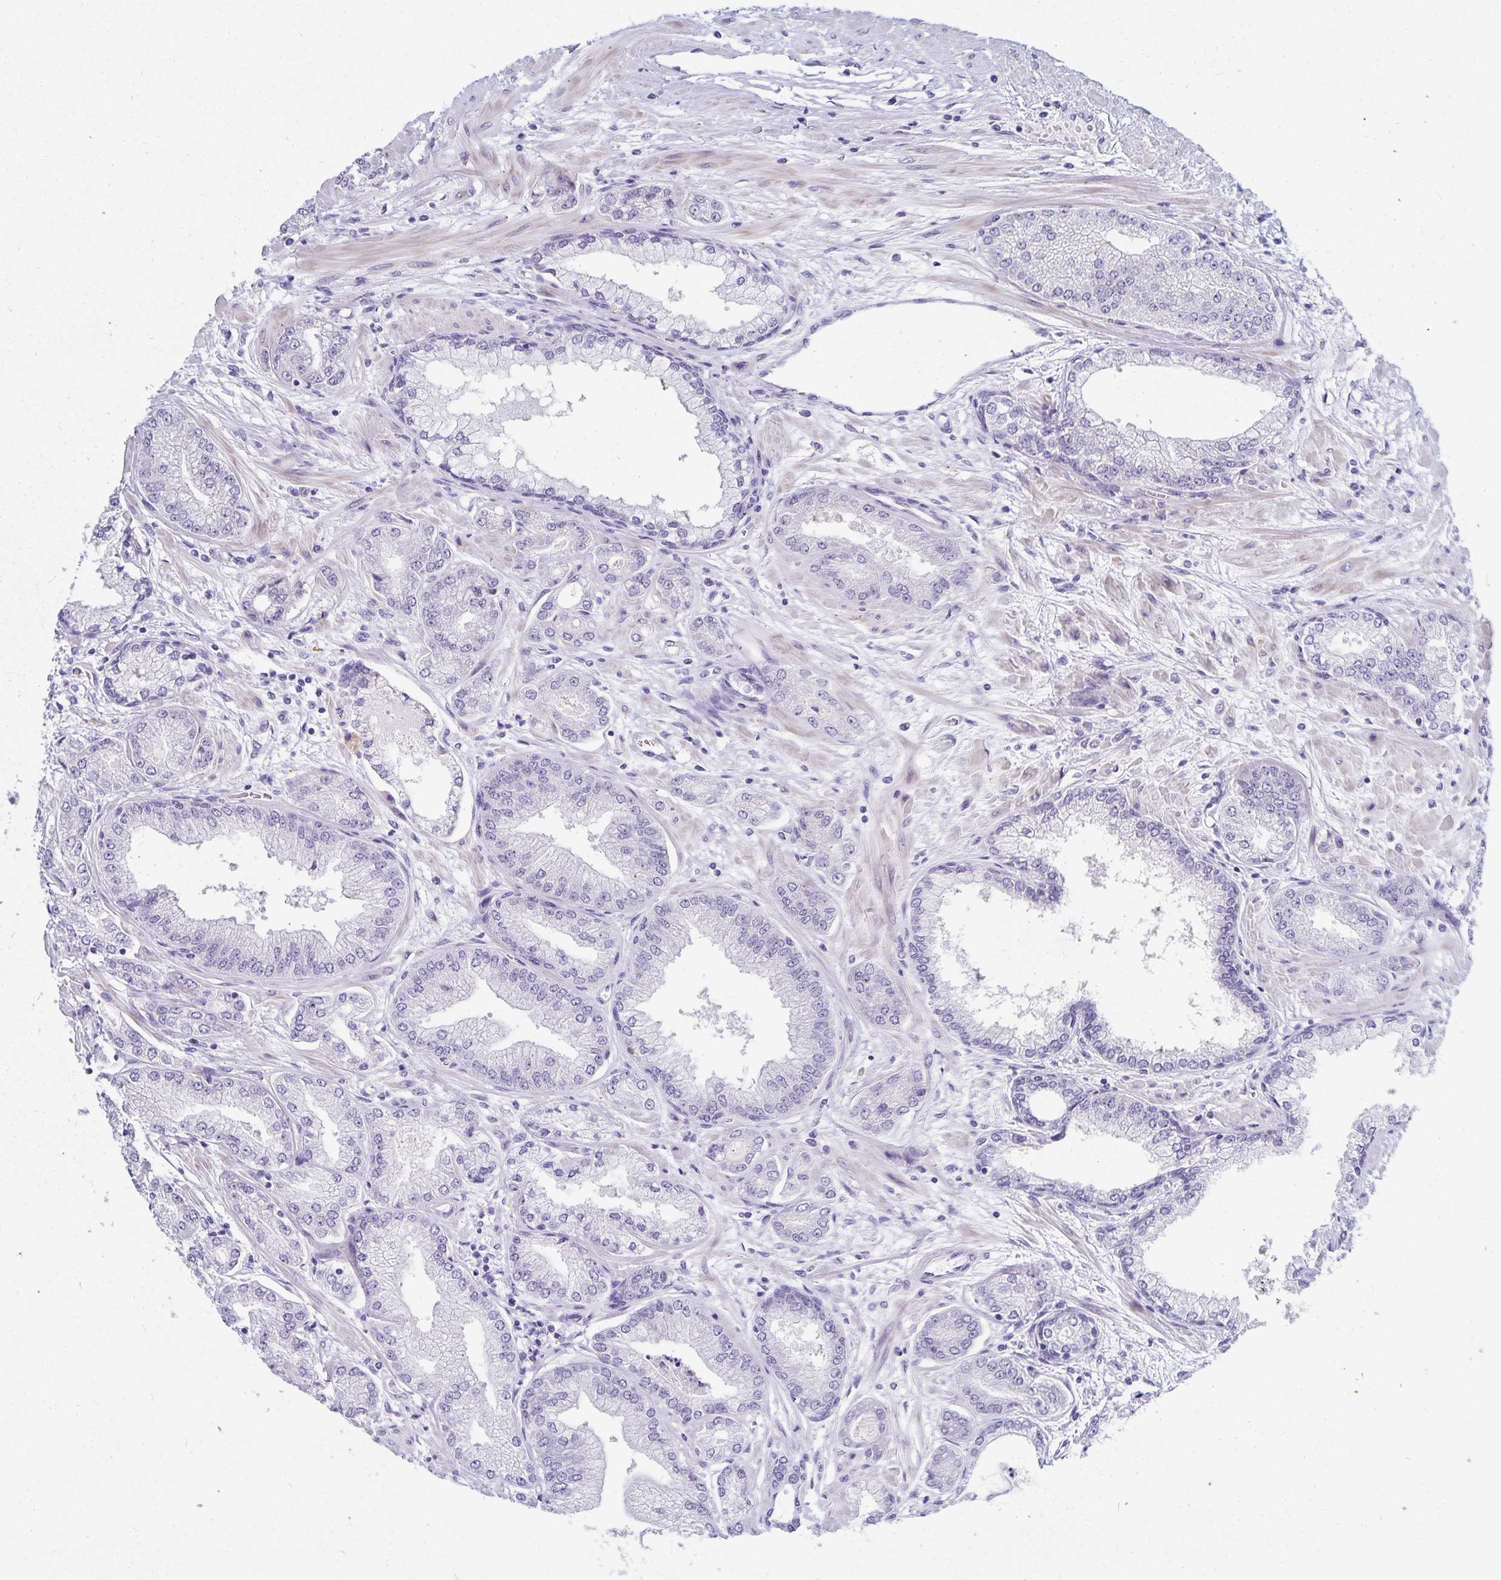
{"staining": {"intensity": "negative", "quantity": "none", "location": "none"}, "tissue": "prostate cancer", "cell_type": "Tumor cells", "image_type": "cancer", "snomed": [{"axis": "morphology", "description": "Adenocarcinoma, Low grade"}, {"axis": "topography", "description": "Prostate"}], "caption": "DAB (3,3'-diaminobenzidine) immunohistochemical staining of prostate cancer (low-grade adenocarcinoma) reveals no significant expression in tumor cells.", "gene": "HMGB3", "patient": {"sex": "male", "age": 55}}